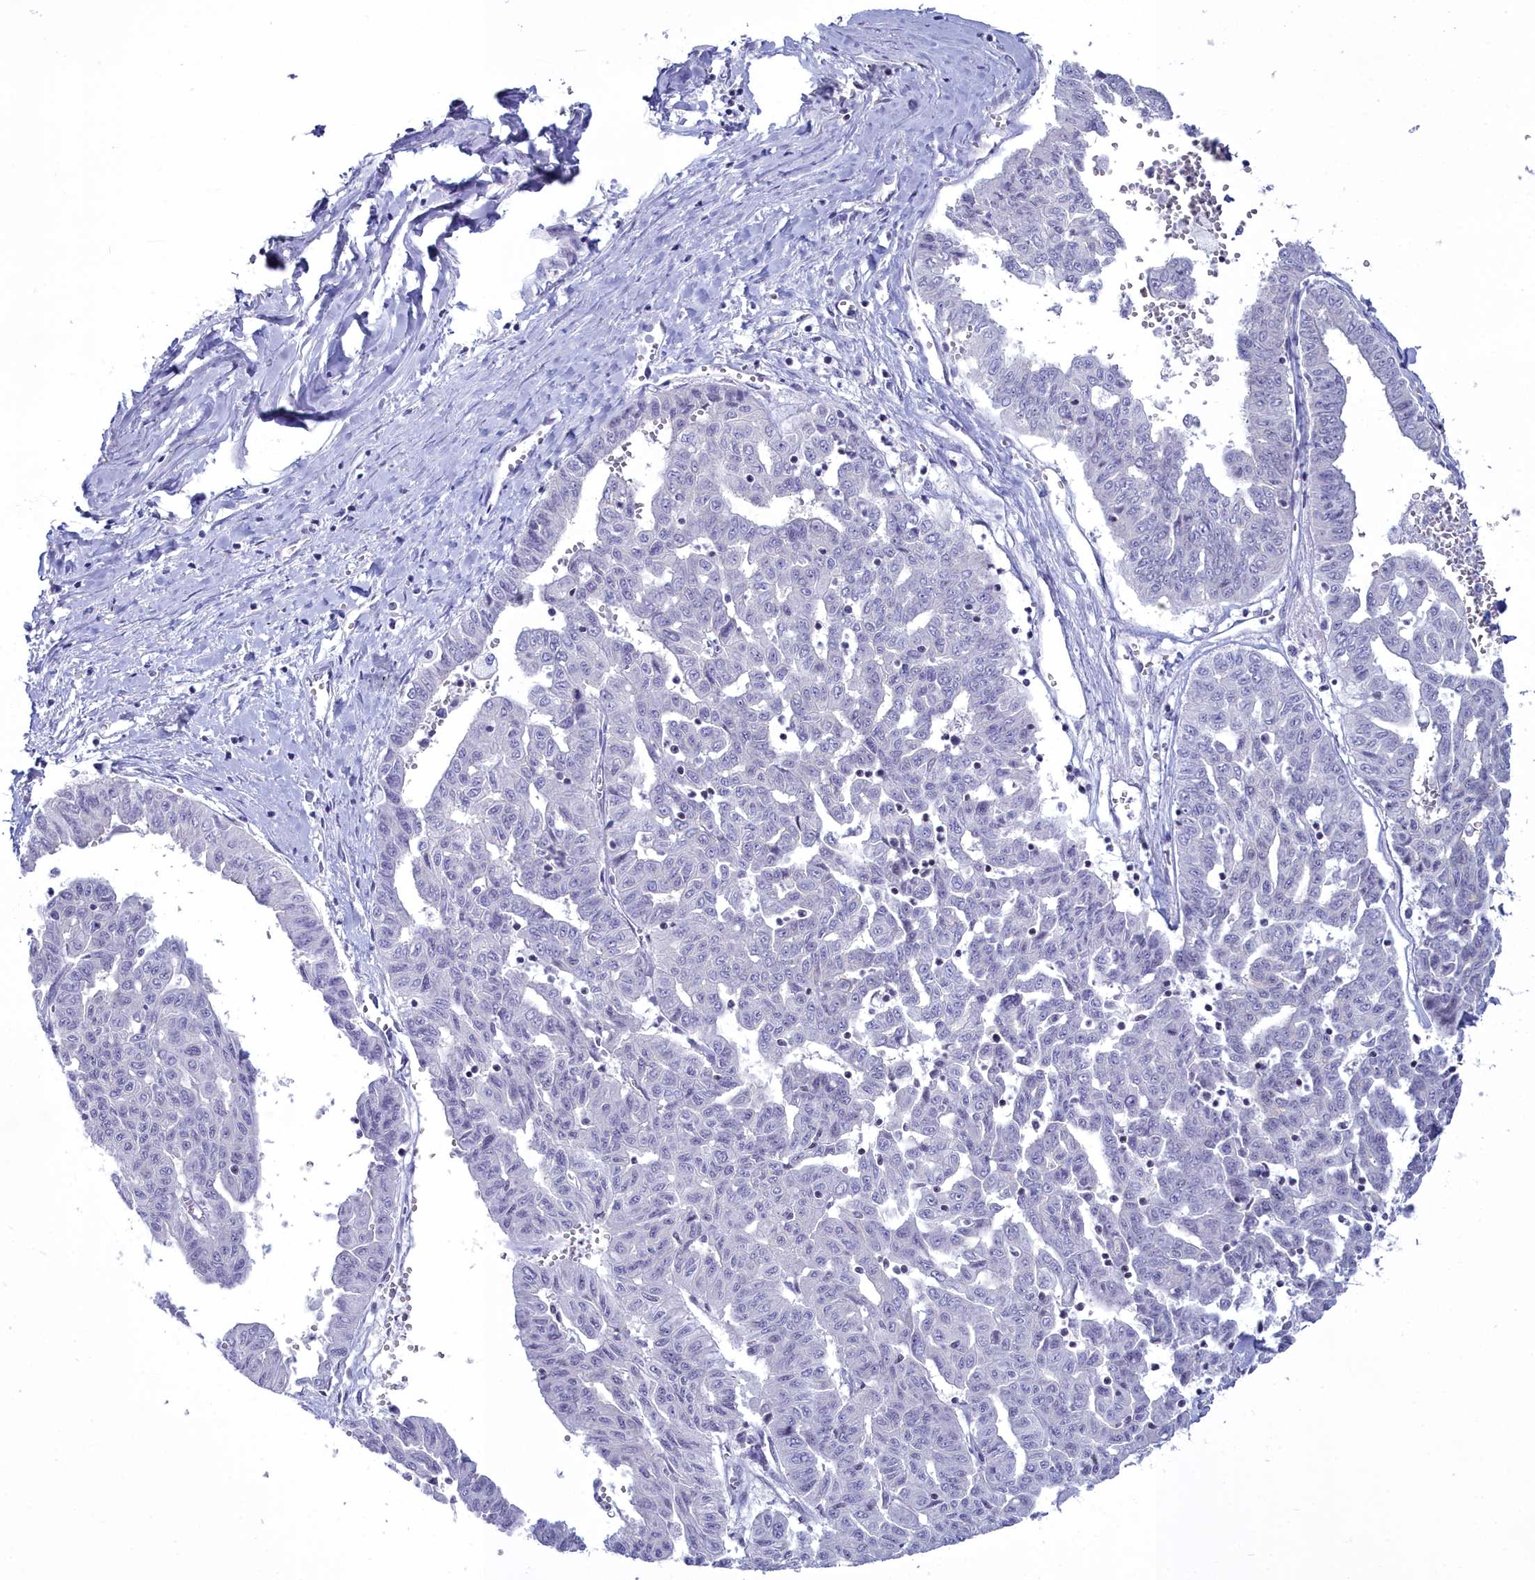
{"staining": {"intensity": "negative", "quantity": "none", "location": "none"}, "tissue": "liver cancer", "cell_type": "Tumor cells", "image_type": "cancer", "snomed": [{"axis": "morphology", "description": "Cholangiocarcinoma"}, {"axis": "topography", "description": "Liver"}], "caption": "Tumor cells are negative for protein expression in human cholangiocarcinoma (liver).", "gene": "MAP6", "patient": {"sex": "female", "age": 77}}